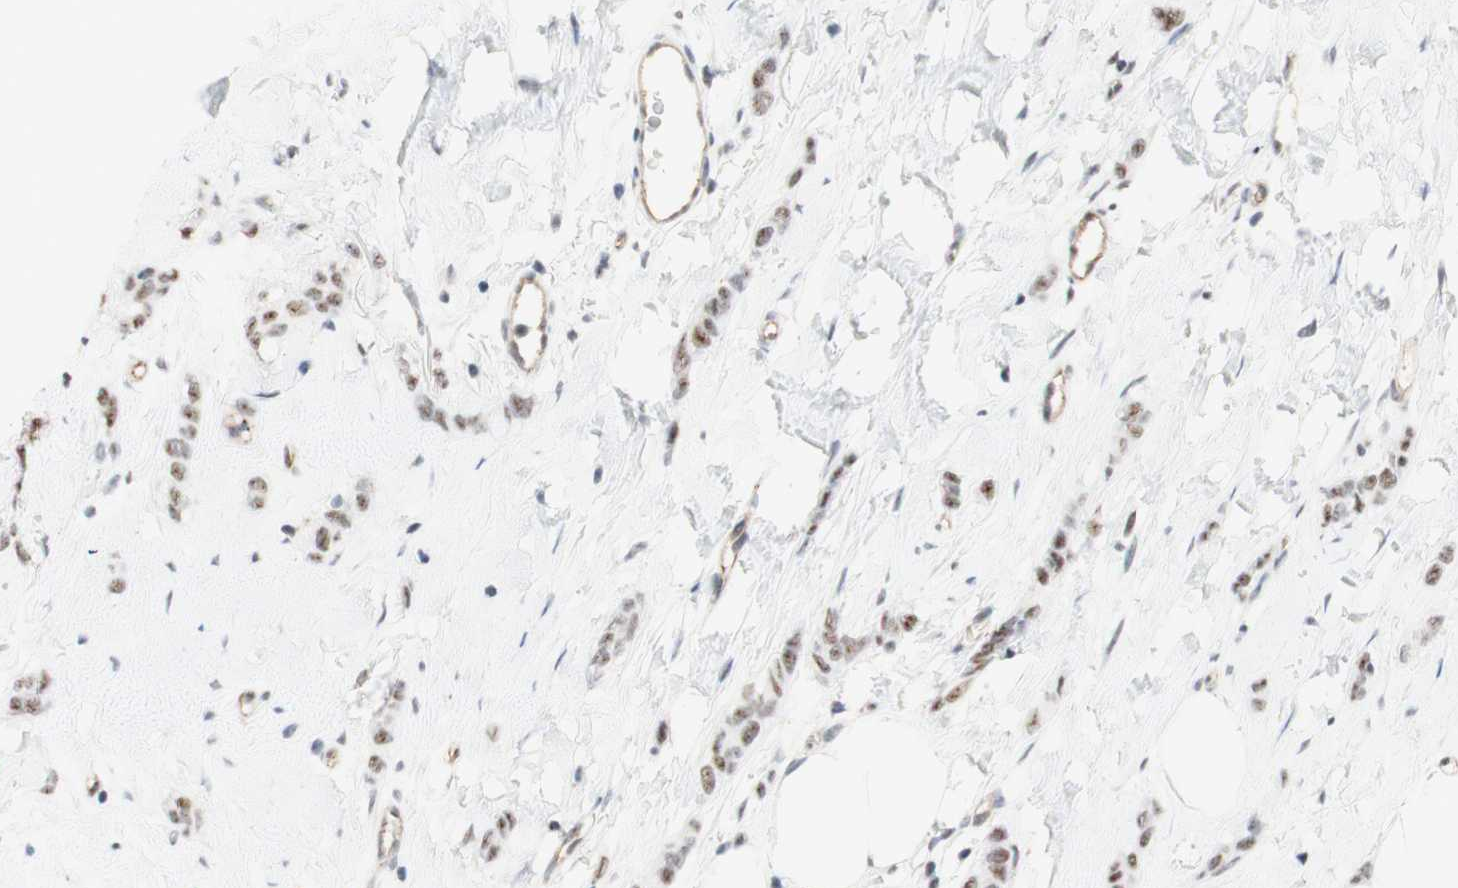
{"staining": {"intensity": "weak", "quantity": ">75%", "location": "nuclear"}, "tissue": "breast cancer", "cell_type": "Tumor cells", "image_type": "cancer", "snomed": [{"axis": "morphology", "description": "Lobular carcinoma"}, {"axis": "topography", "description": "Skin"}, {"axis": "topography", "description": "Breast"}], "caption": "Immunohistochemistry (IHC) histopathology image of neoplastic tissue: human breast cancer stained using IHC displays low levels of weak protein expression localized specifically in the nuclear of tumor cells, appearing as a nuclear brown color.", "gene": "SAP18", "patient": {"sex": "female", "age": 46}}